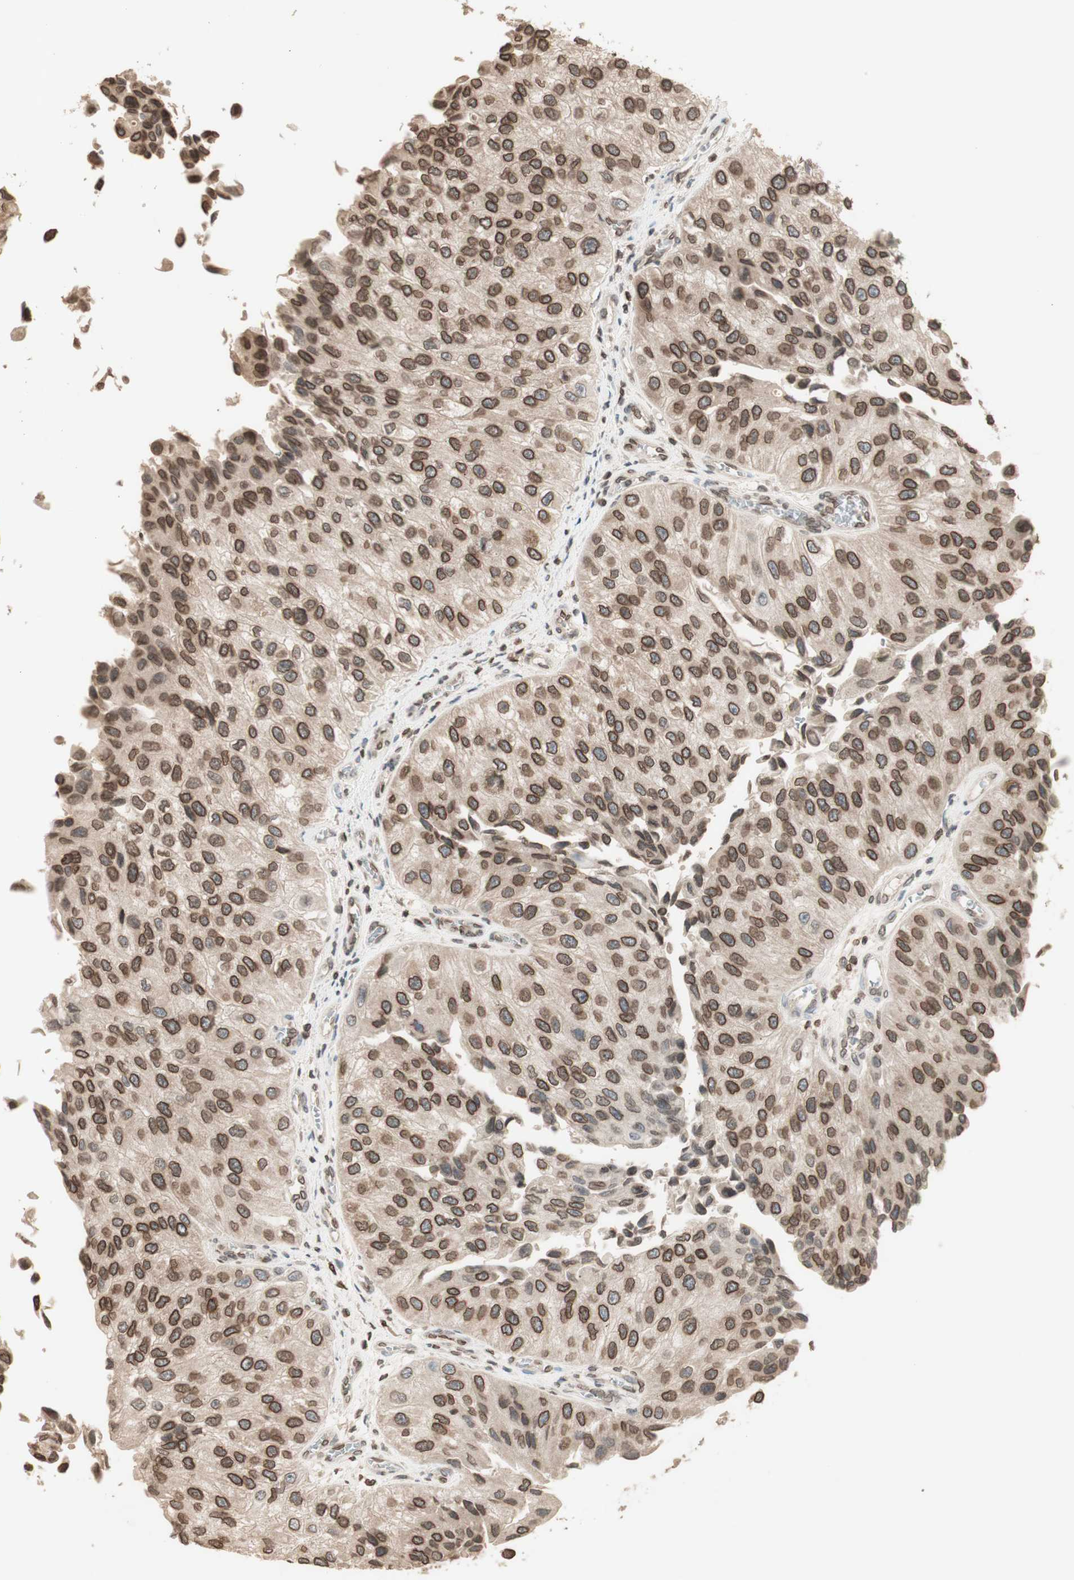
{"staining": {"intensity": "moderate", "quantity": ">75%", "location": "cytoplasmic/membranous,nuclear"}, "tissue": "urothelial cancer", "cell_type": "Tumor cells", "image_type": "cancer", "snomed": [{"axis": "morphology", "description": "Urothelial carcinoma, High grade"}, {"axis": "topography", "description": "Kidney"}, {"axis": "topography", "description": "Urinary bladder"}], "caption": "A photomicrograph showing moderate cytoplasmic/membranous and nuclear expression in about >75% of tumor cells in urothelial cancer, as visualized by brown immunohistochemical staining.", "gene": "TMPO", "patient": {"sex": "male", "age": 77}}